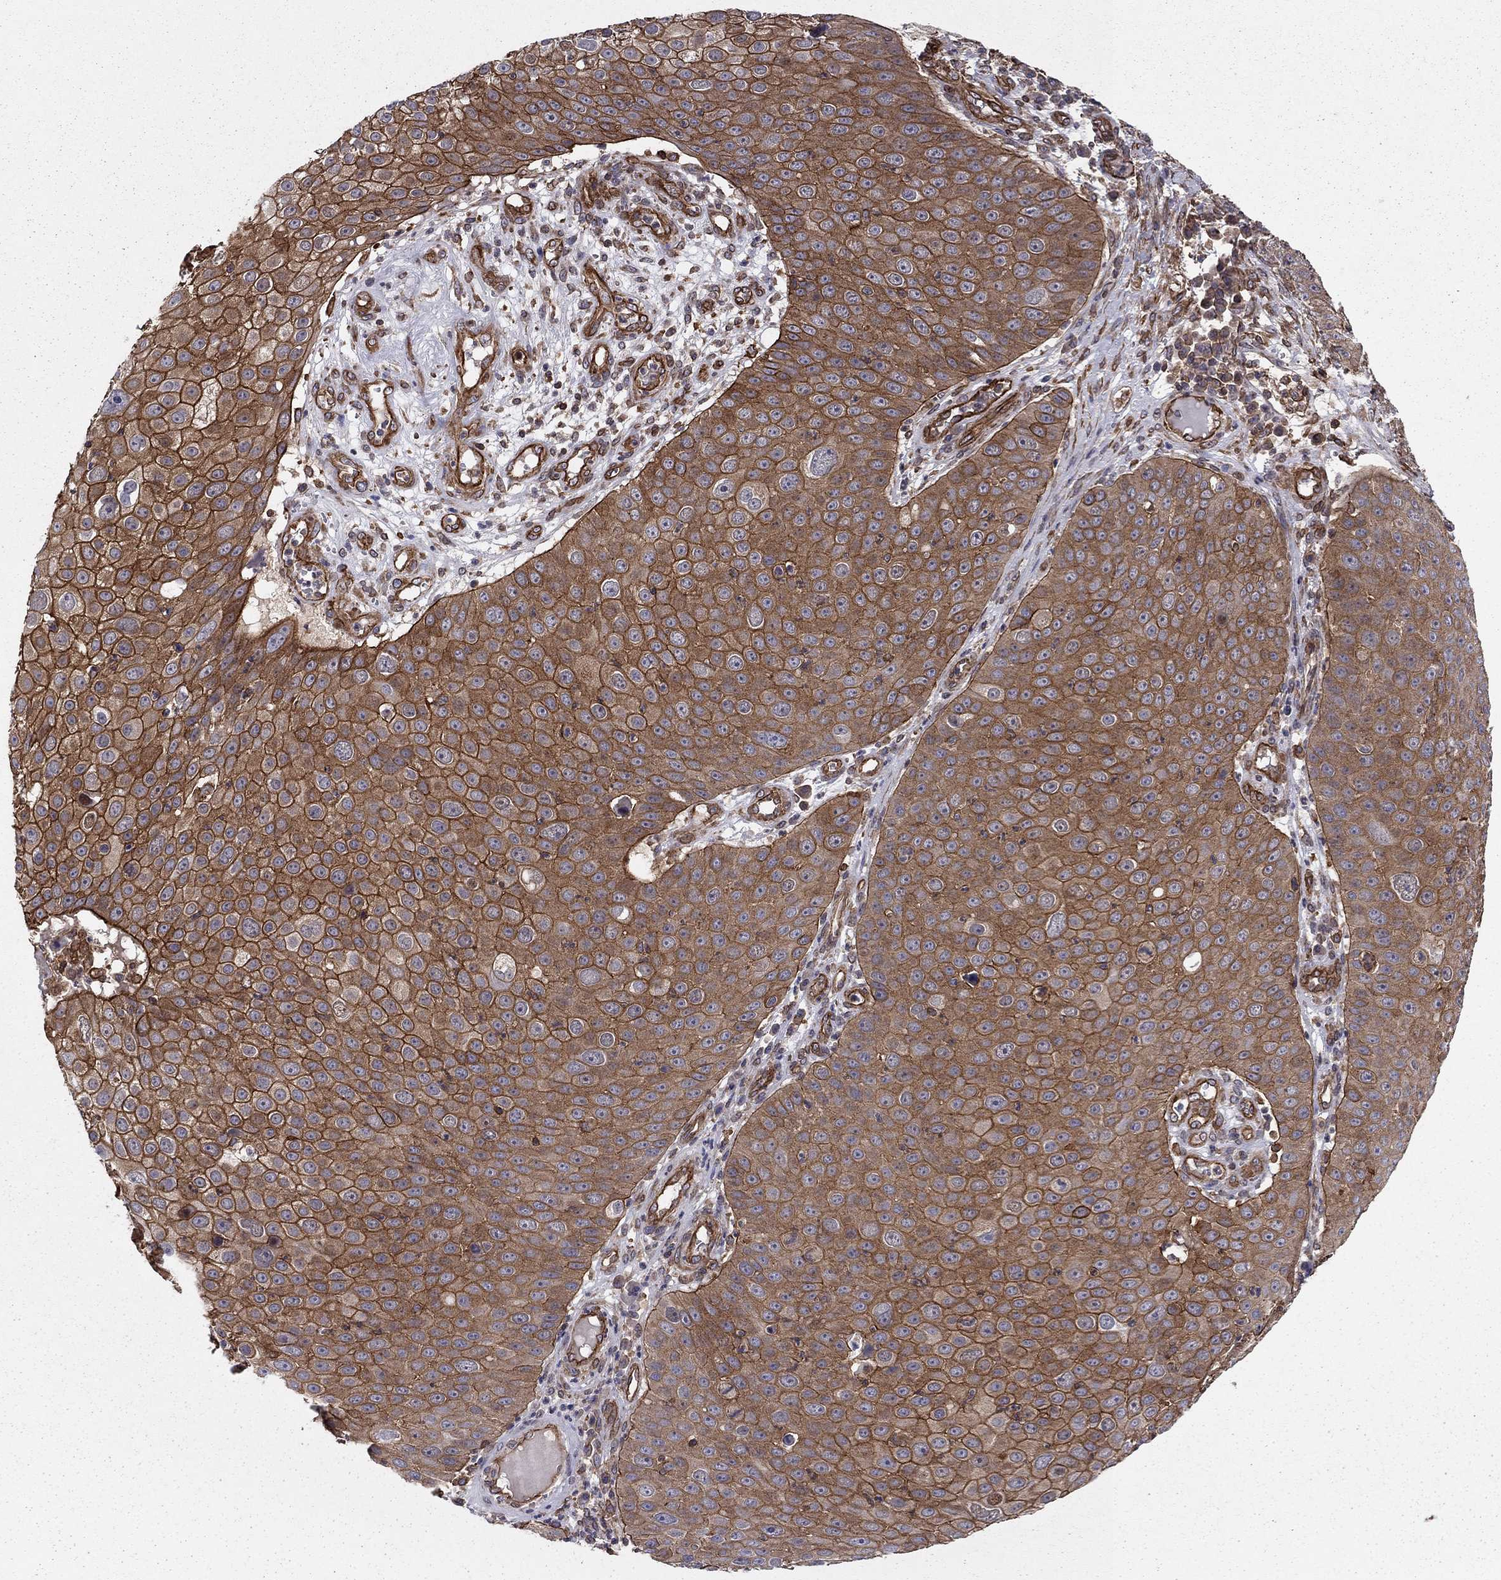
{"staining": {"intensity": "strong", "quantity": "25%-75%", "location": "cytoplasmic/membranous"}, "tissue": "skin cancer", "cell_type": "Tumor cells", "image_type": "cancer", "snomed": [{"axis": "morphology", "description": "Squamous cell carcinoma, NOS"}, {"axis": "topography", "description": "Skin"}], "caption": "A high amount of strong cytoplasmic/membranous staining is appreciated in approximately 25%-75% of tumor cells in skin squamous cell carcinoma tissue. (DAB (3,3'-diaminobenzidine) IHC with brightfield microscopy, high magnification).", "gene": "SHMT1", "patient": {"sex": "male", "age": 71}}